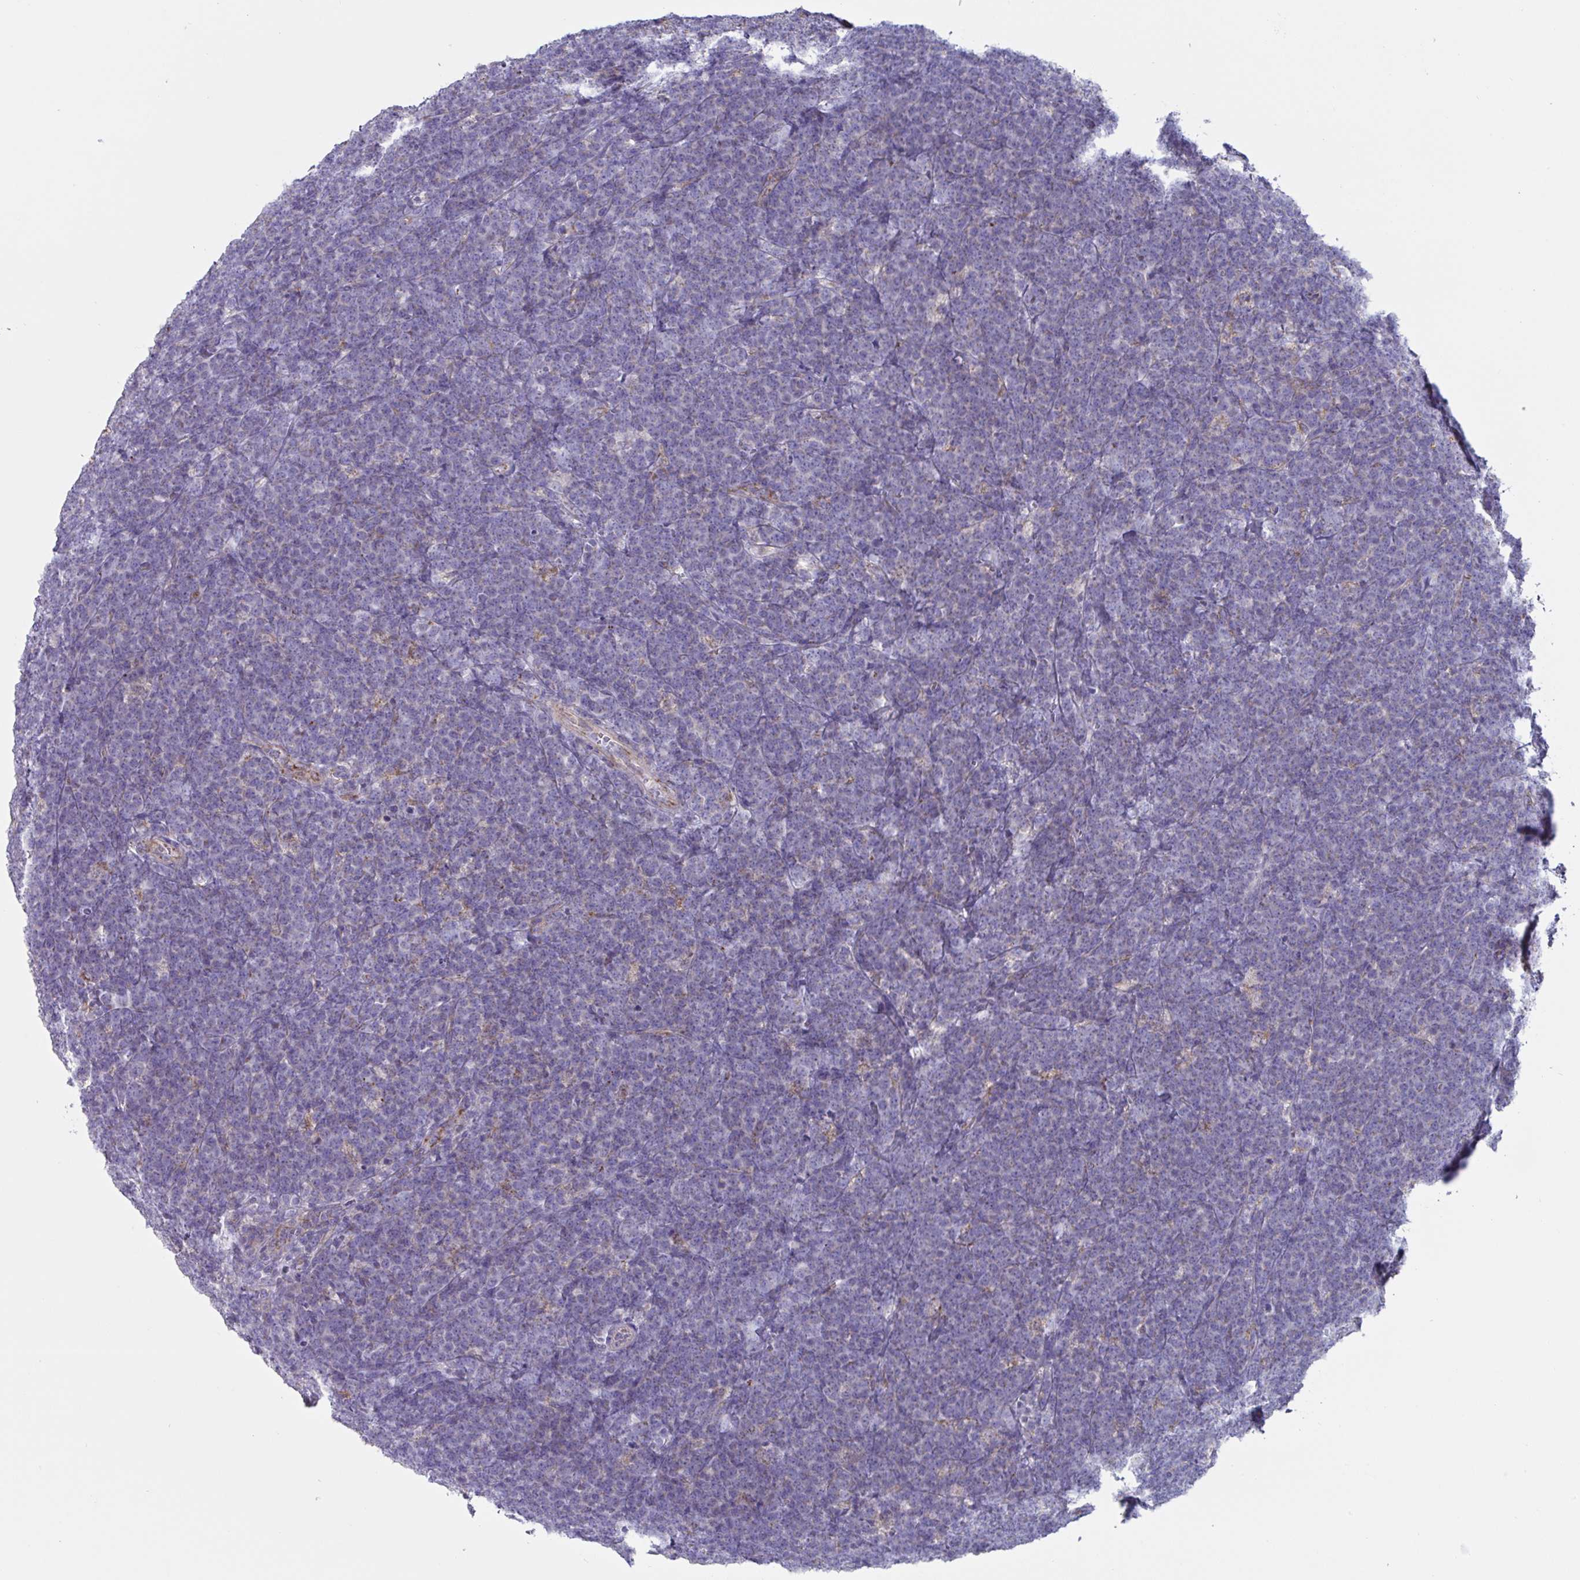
{"staining": {"intensity": "negative", "quantity": "none", "location": "none"}, "tissue": "lymphoma", "cell_type": "Tumor cells", "image_type": "cancer", "snomed": [{"axis": "morphology", "description": "Malignant lymphoma, non-Hodgkin's type, High grade"}, {"axis": "topography", "description": "Small intestine"}, {"axis": "topography", "description": "Colon"}], "caption": "Immunohistochemical staining of human lymphoma reveals no significant positivity in tumor cells.", "gene": "DOK7", "patient": {"sex": "male", "age": 8}}